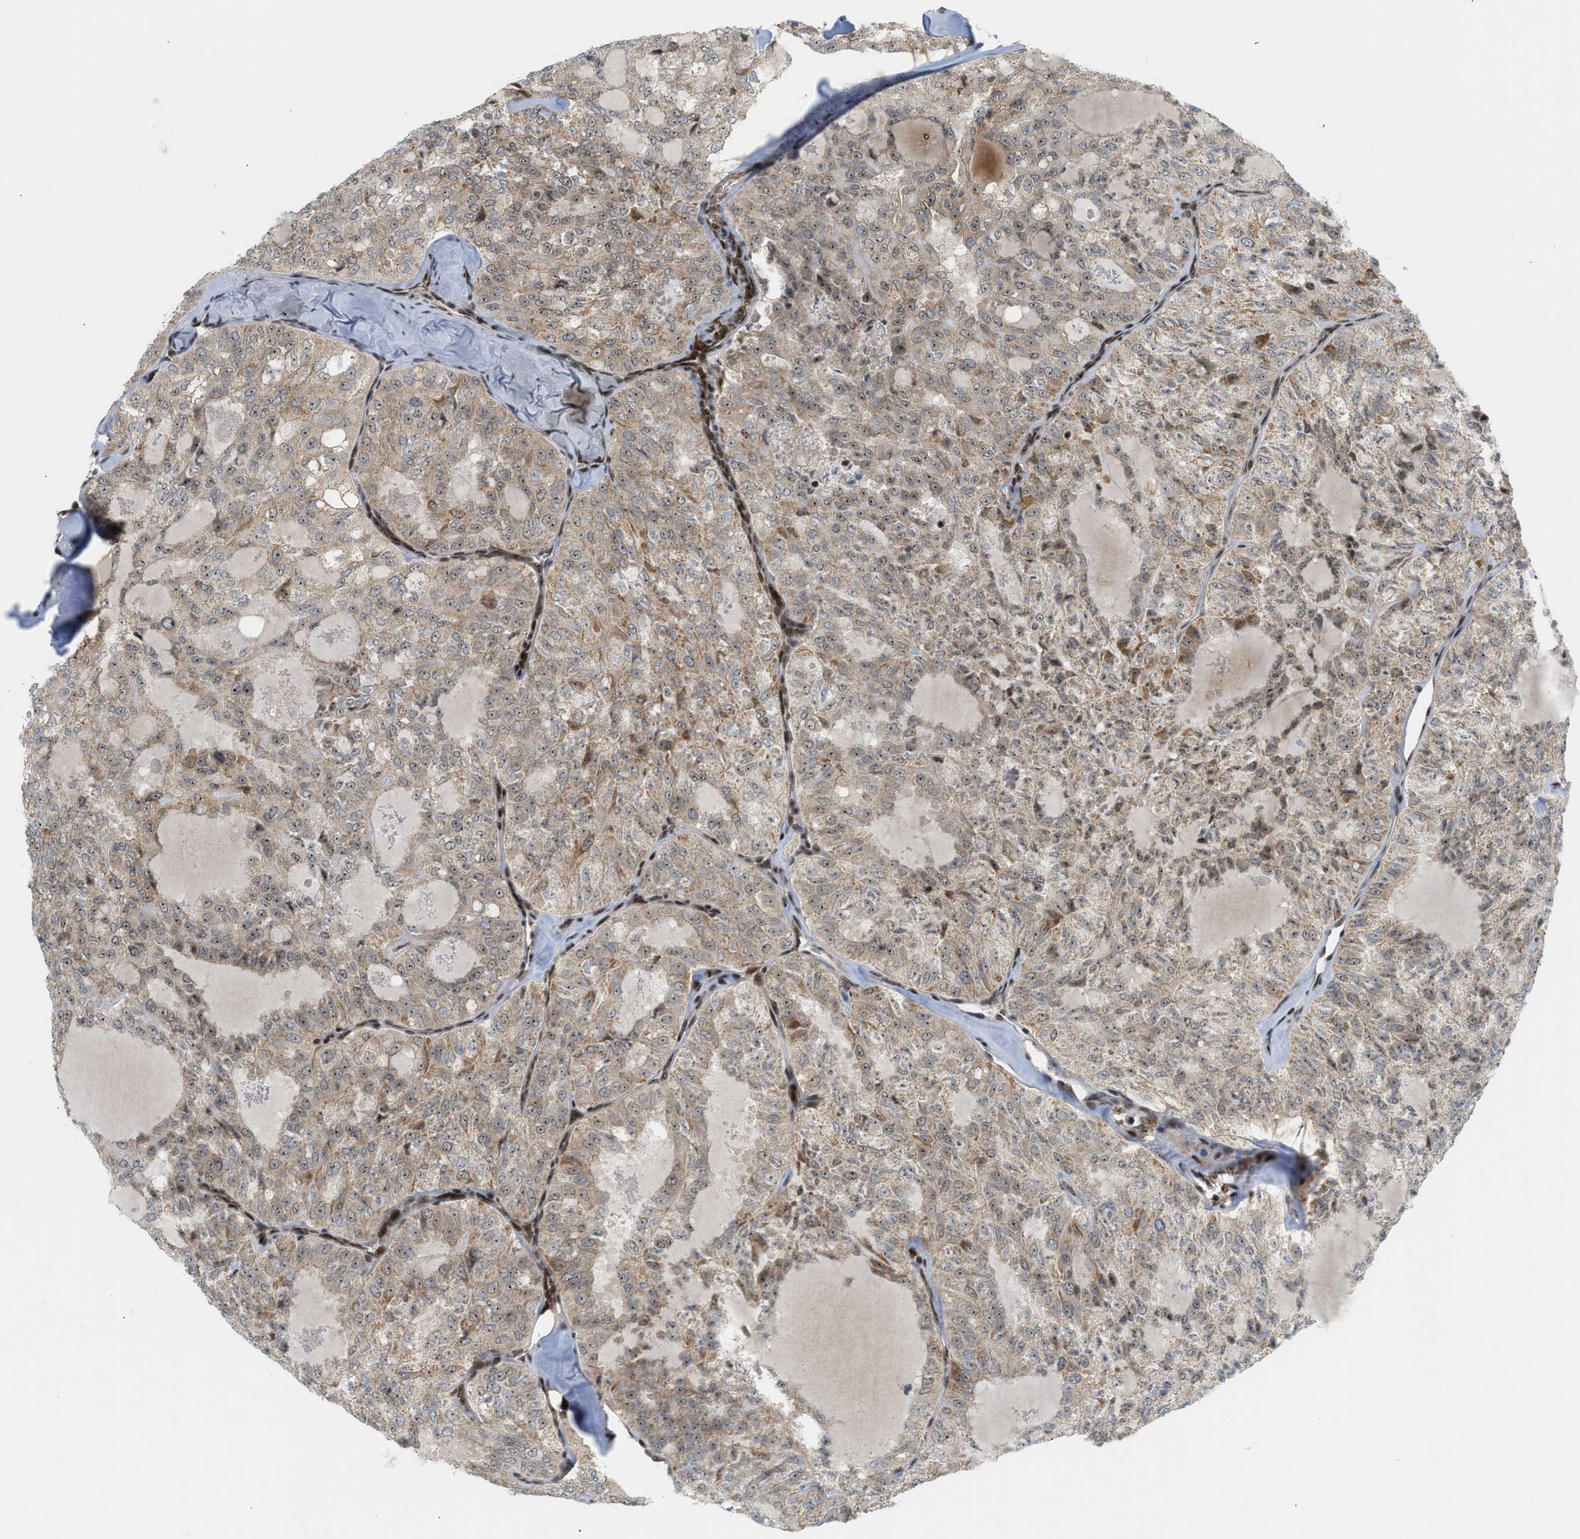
{"staining": {"intensity": "moderate", "quantity": "25%-75%", "location": "nuclear"}, "tissue": "thyroid cancer", "cell_type": "Tumor cells", "image_type": "cancer", "snomed": [{"axis": "morphology", "description": "Follicular adenoma carcinoma, NOS"}, {"axis": "topography", "description": "Thyroid gland"}], "caption": "Moderate nuclear protein positivity is seen in approximately 25%-75% of tumor cells in thyroid follicular adenoma carcinoma. (DAB = brown stain, brightfield microscopy at high magnification).", "gene": "ZNF22", "patient": {"sex": "male", "age": 75}}